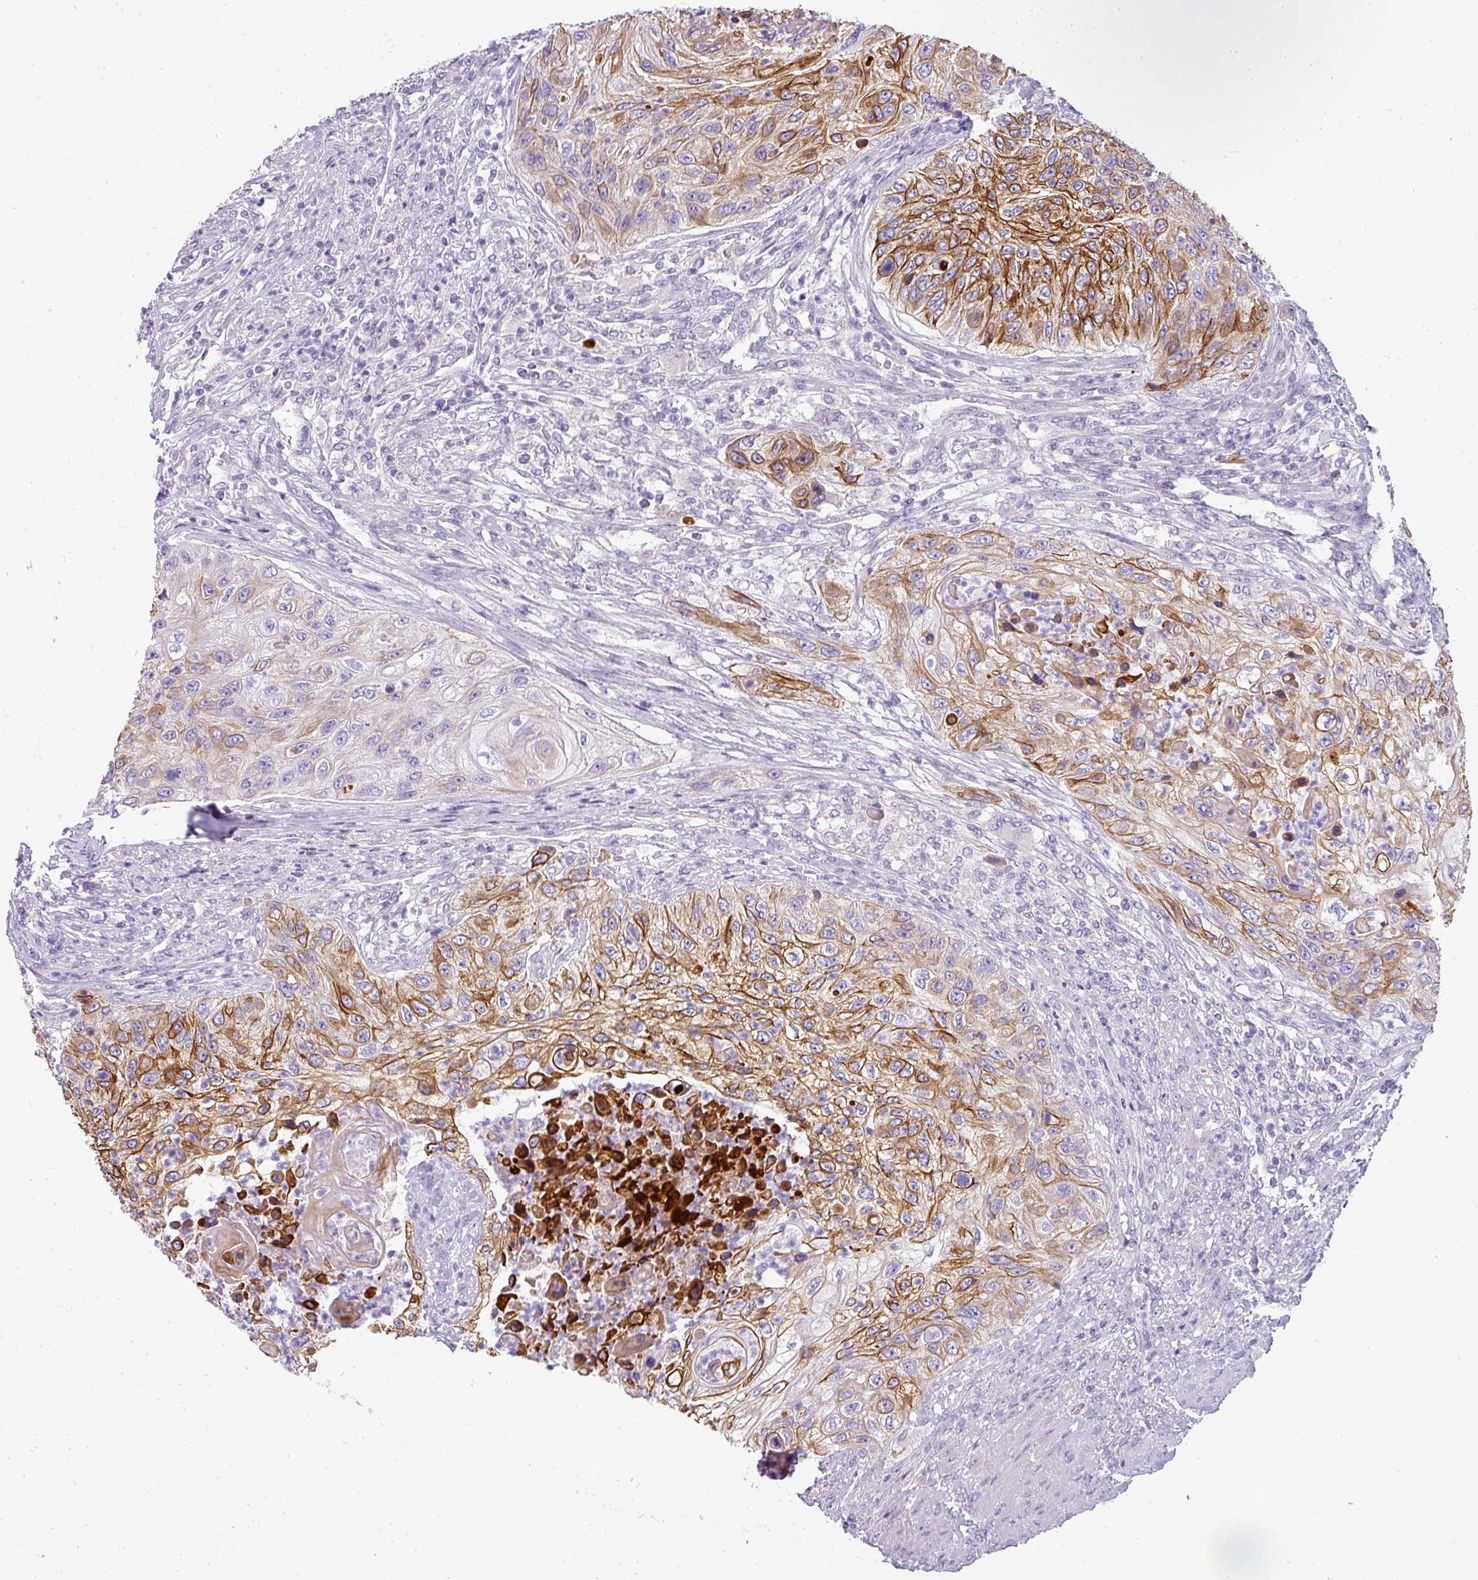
{"staining": {"intensity": "strong", "quantity": ">75%", "location": "cytoplasmic/membranous"}, "tissue": "urothelial cancer", "cell_type": "Tumor cells", "image_type": "cancer", "snomed": [{"axis": "morphology", "description": "Urothelial carcinoma, High grade"}, {"axis": "topography", "description": "Urinary bladder"}], "caption": "Immunohistochemistry image of neoplastic tissue: urothelial cancer stained using IHC exhibits high levels of strong protein expression localized specifically in the cytoplasmic/membranous of tumor cells, appearing as a cytoplasmic/membranous brown color.", "gene": "ASXL3", "patient": {"sex": "female", "age": 60}}